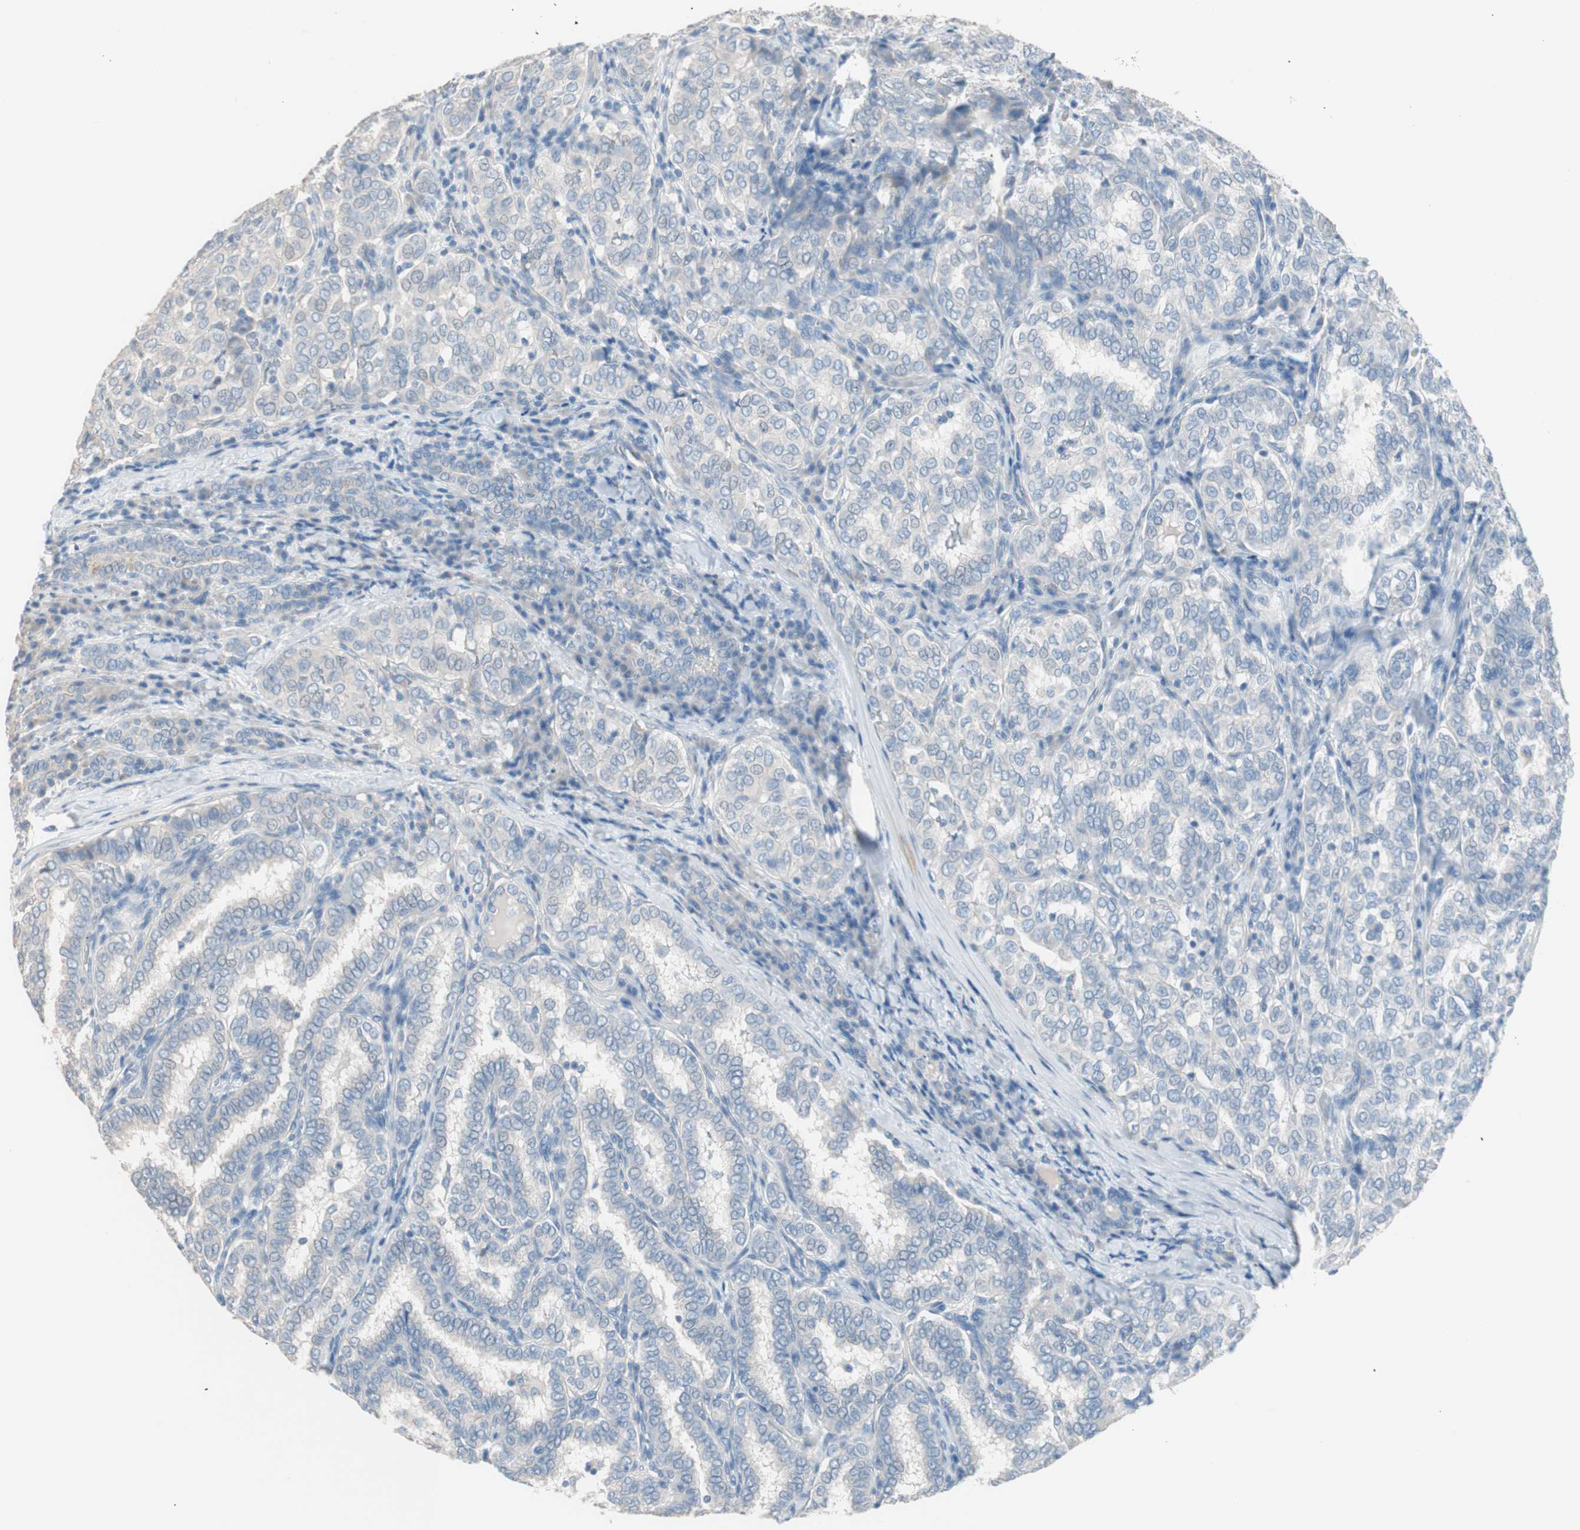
{"staining": {"intensity": "negative", "quantity": "none", "location": "none"}, "tissue": "thyroid cancer", "cell_type": "Tumor cells", "image_type": "cancer", "snomed": [{"axis": "morphology", "description": "Papillary adenocarcinoma, NOS"}, {"axis": "topography", "description": "Thyroid gland"}], "caption": "Papillary adenocarcinoma (thyroid) was stained to show a protein in brown. There is no significant expression in tumor cells.", "gene": "VIL1", "patient": {"sex": "female", "age": 30}}